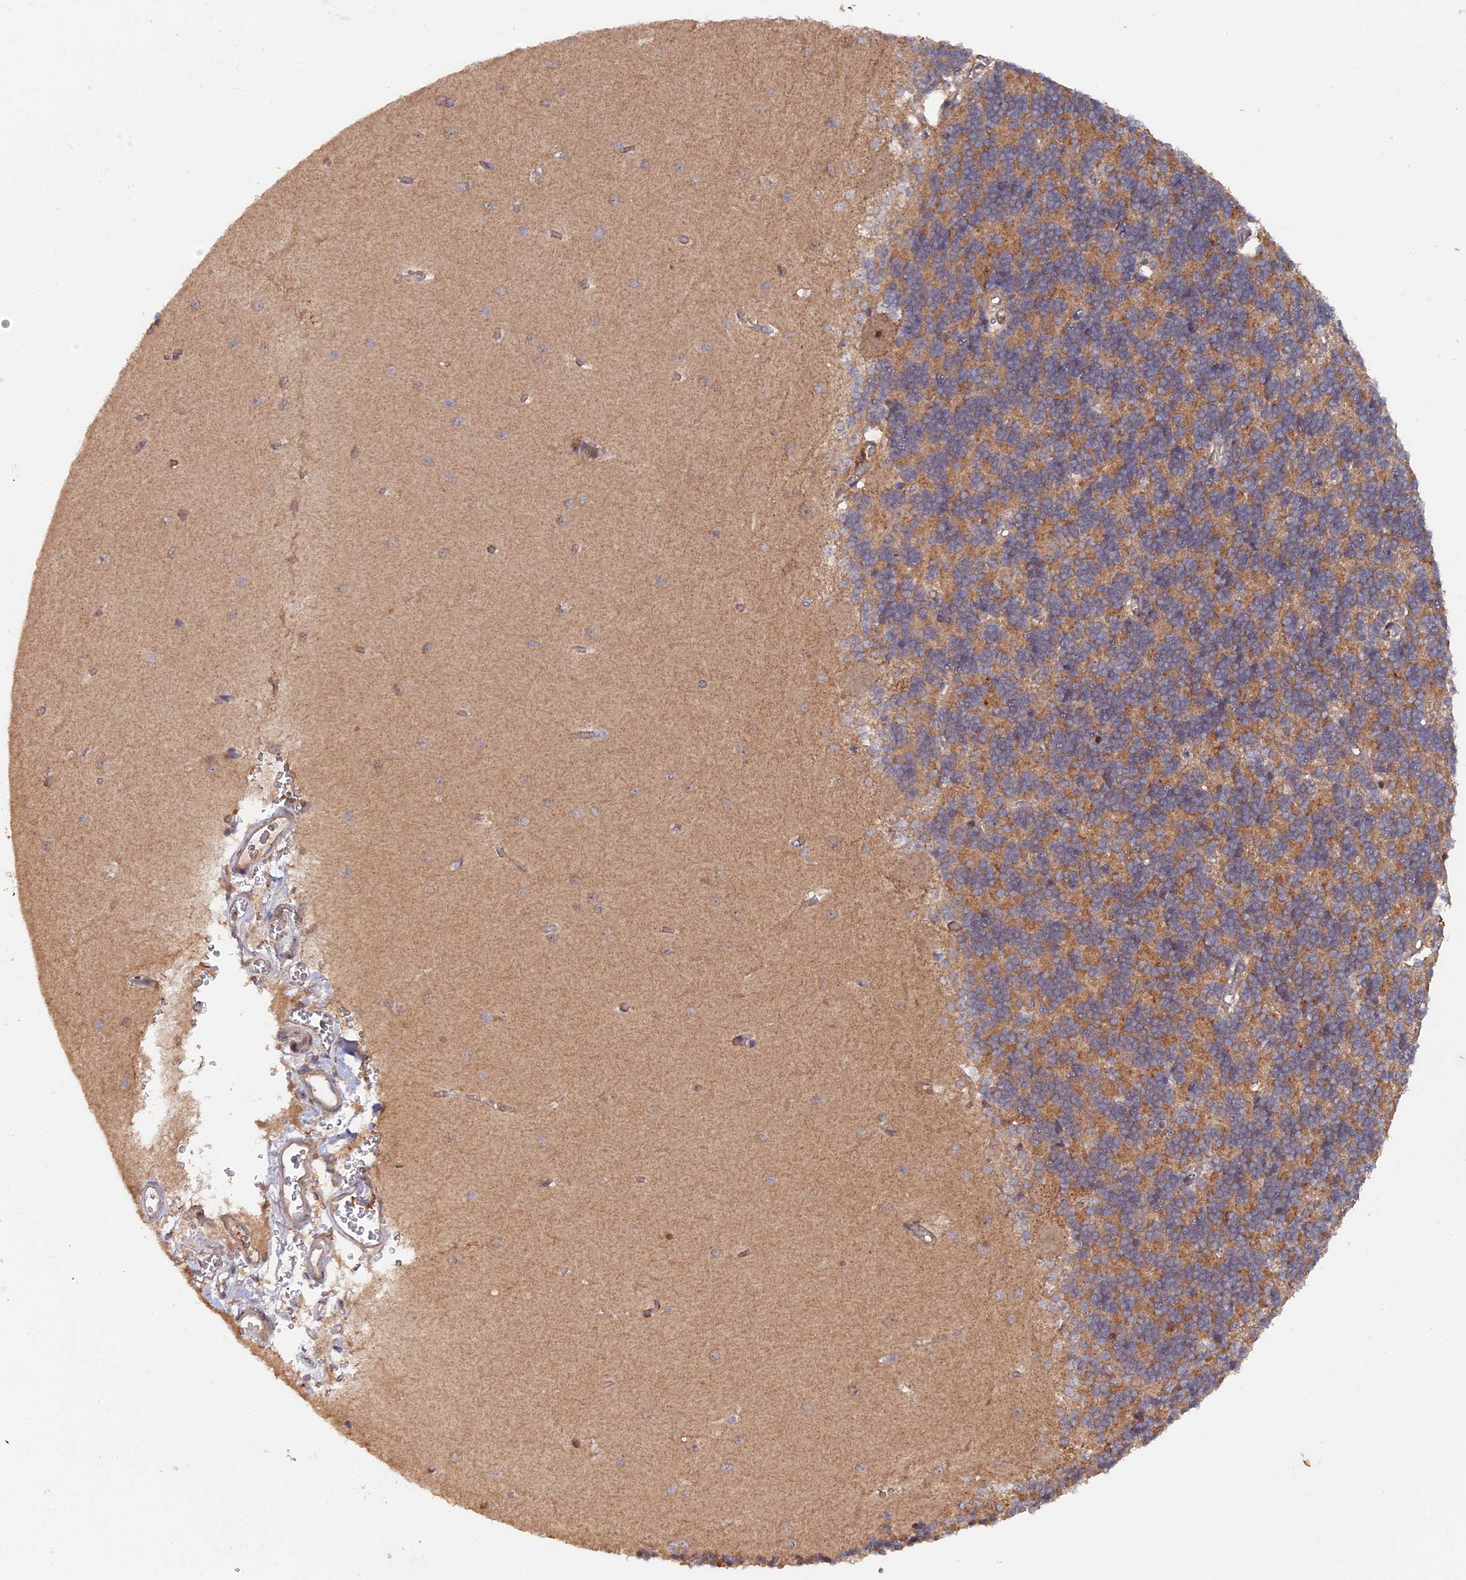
{"staining": {"intensity": "weak", "quantity": "25%-75%", "location": "cytoplasmic/membranous"}, "tissue": "cerebellum", "cell_type": "Cells in granular layer", "image_type": "normal", "snomed": [{"axis": "morphology", "description": "Normal tissue, NOS"}, {"axis": "topography", "description": "Cerebellum"}], "caption": "Weak cytoplasmic/membranous positivity is appreciated in about 25%-75% of cells in granular layer in normal cerebellum.", "gene": "FERMT1", "patient": {"sex": "male", "age": 37}}